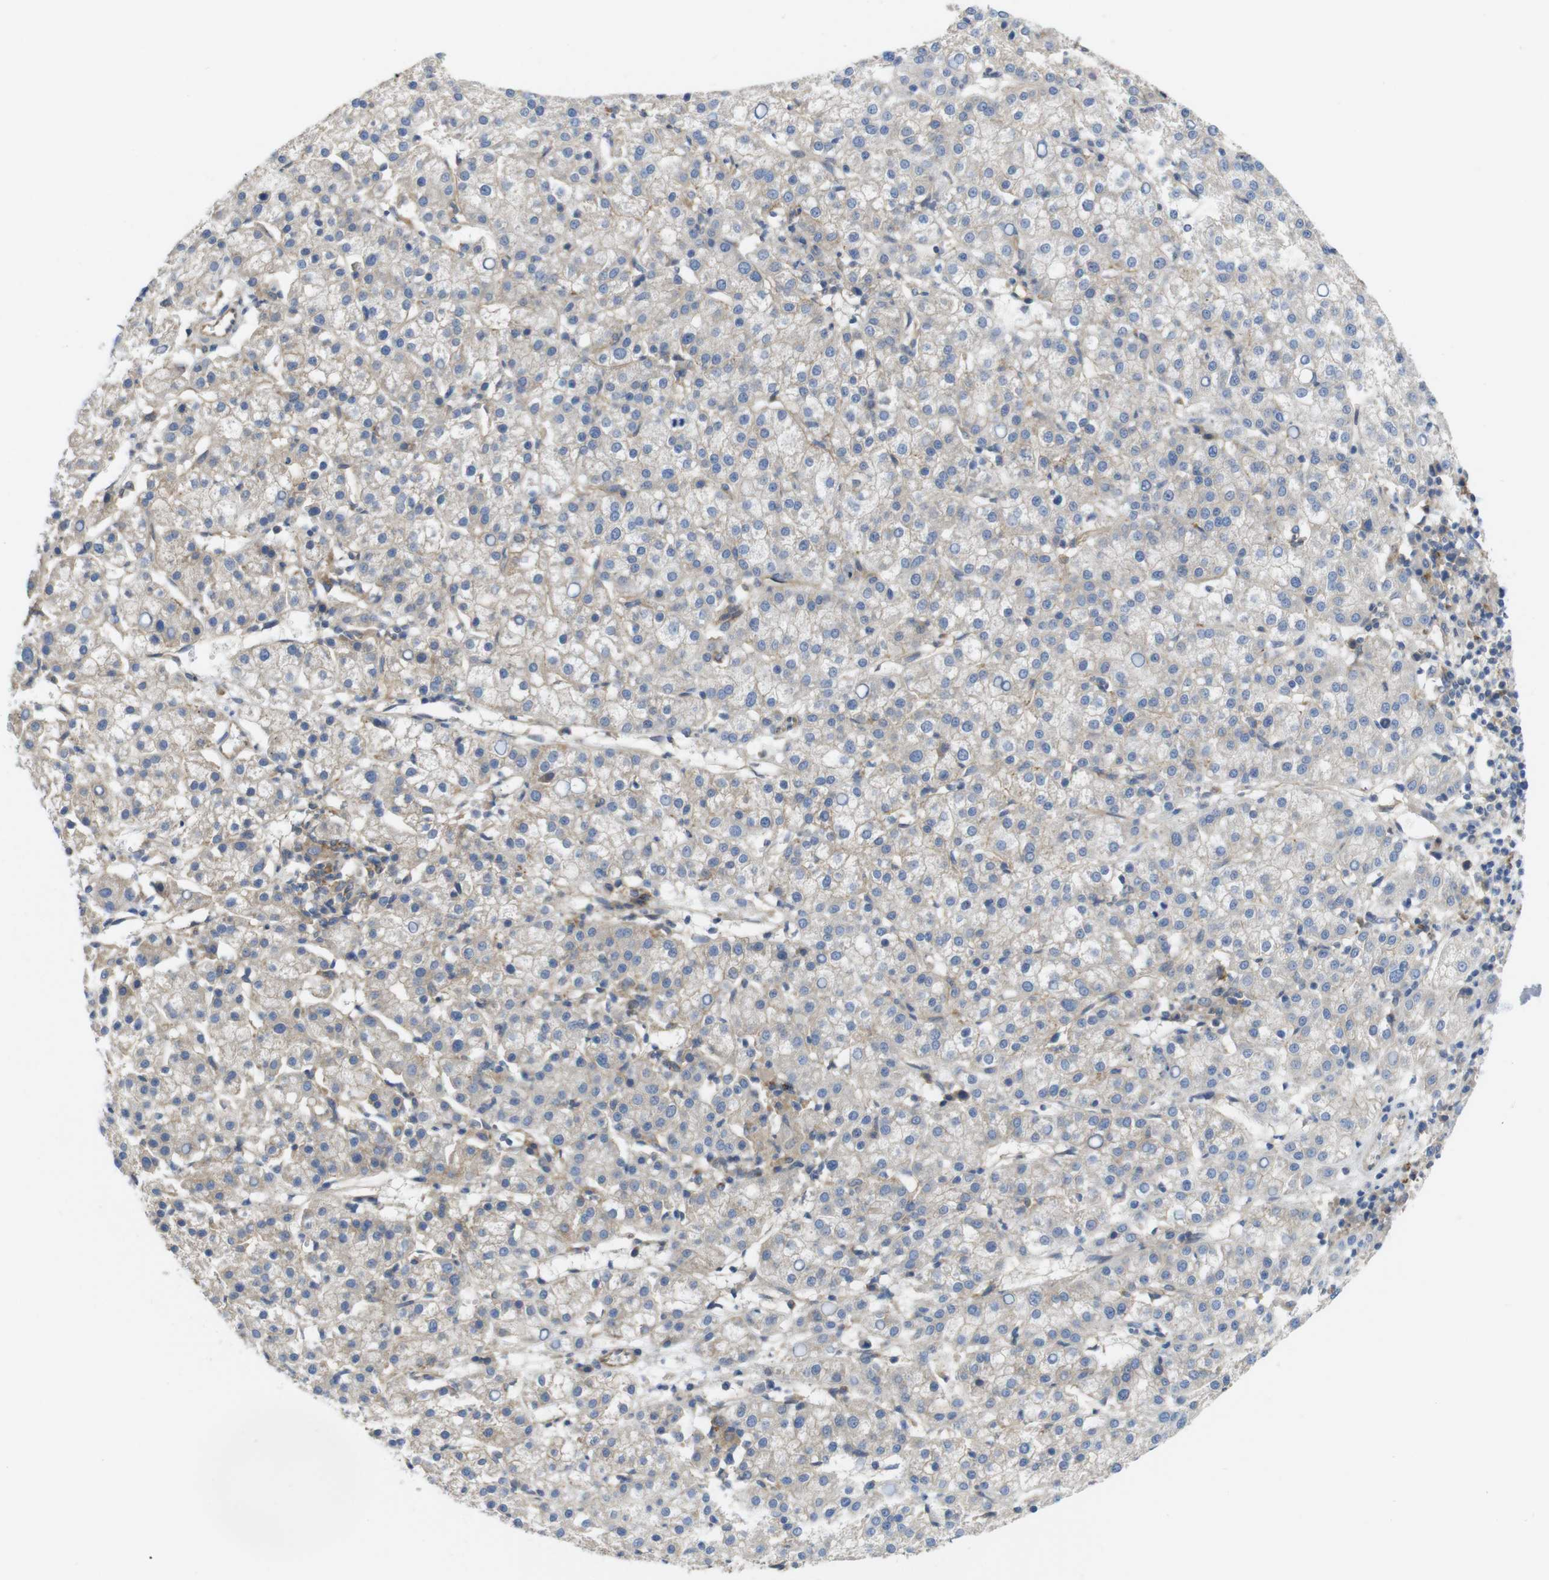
{"staining": {"intensity": "weak", "quantity": "25%-75%", "location": "cytoplasmic/membranous"}, "tissue": "liver cancer", "cell_type": "Tumor cells", "image_type": "cancer", "snomed": [{"axis": "morphology", "description": "Carcinoma, Hepatocellular, NOS"}, {"axis": "topography", "description": "Liver"}], "caption": "Liver hepatocellular carcinoma stained with a brown dye exhibits weak cytoplasmic/membranous positive staining in approximately 25%-75% of tumor cells.", "gene": "ZDHHC5", "patient": {"sex": "female", "age": 58}}